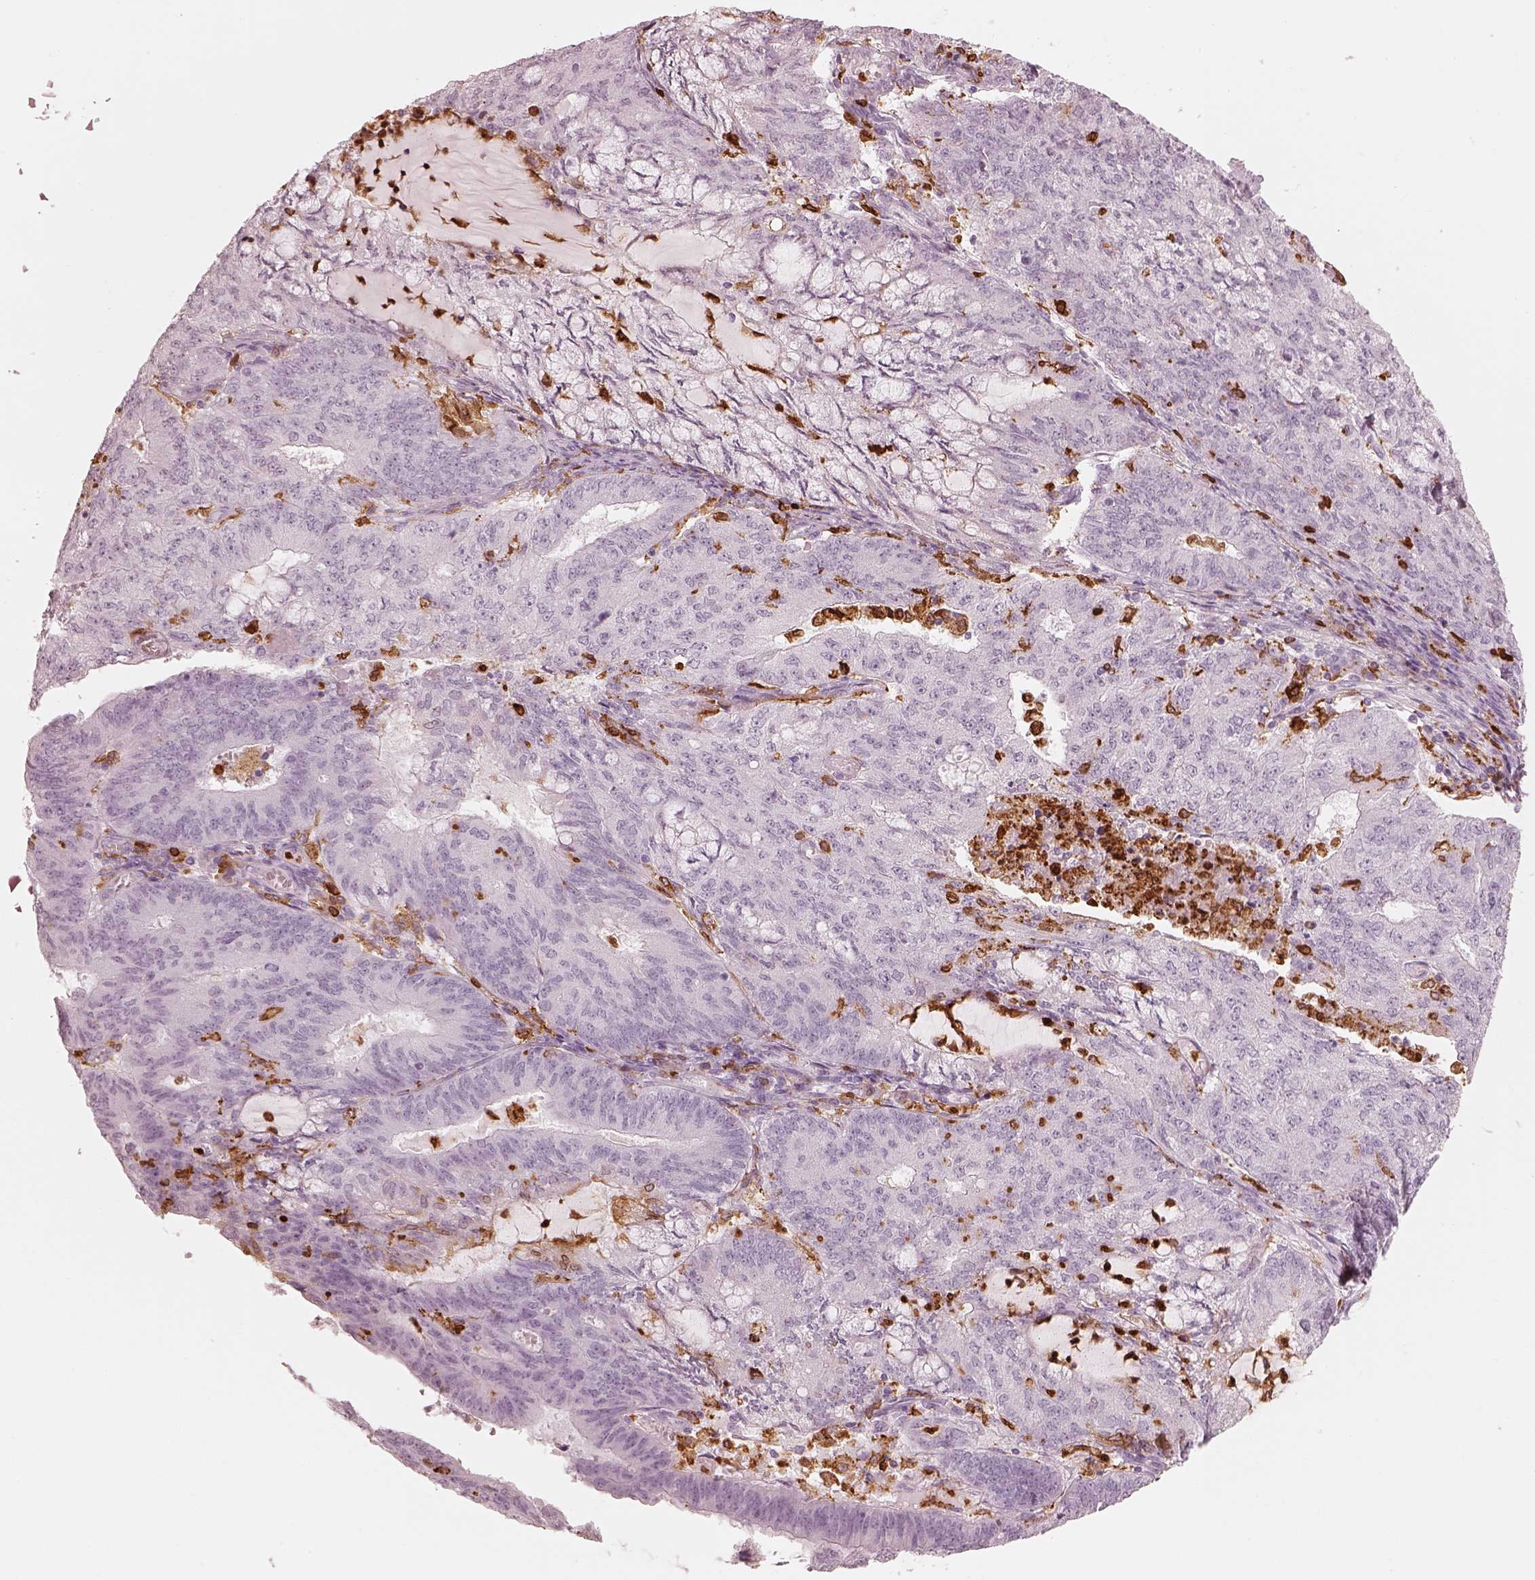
{"staining": {"intensity": "negative", "quantity": "none", "location": "none"}, "tissue": "endometrial cancer", "cell_type": "Tumor cells", "image_type": "cancer", "snomed": [{"axis": "morphology", "description": "Adenocarcinoma, NOS"}, {"axis": "topography", "description": "Endometrium"}], "caption": "IHC photomicrograph of human endometrial cancer (adenocarcinoma) stained for a protein (brown), which reveals no expression in tumor cells.", "gene": "ALOX5", "patient": {"sex": "female", "age": 82}}